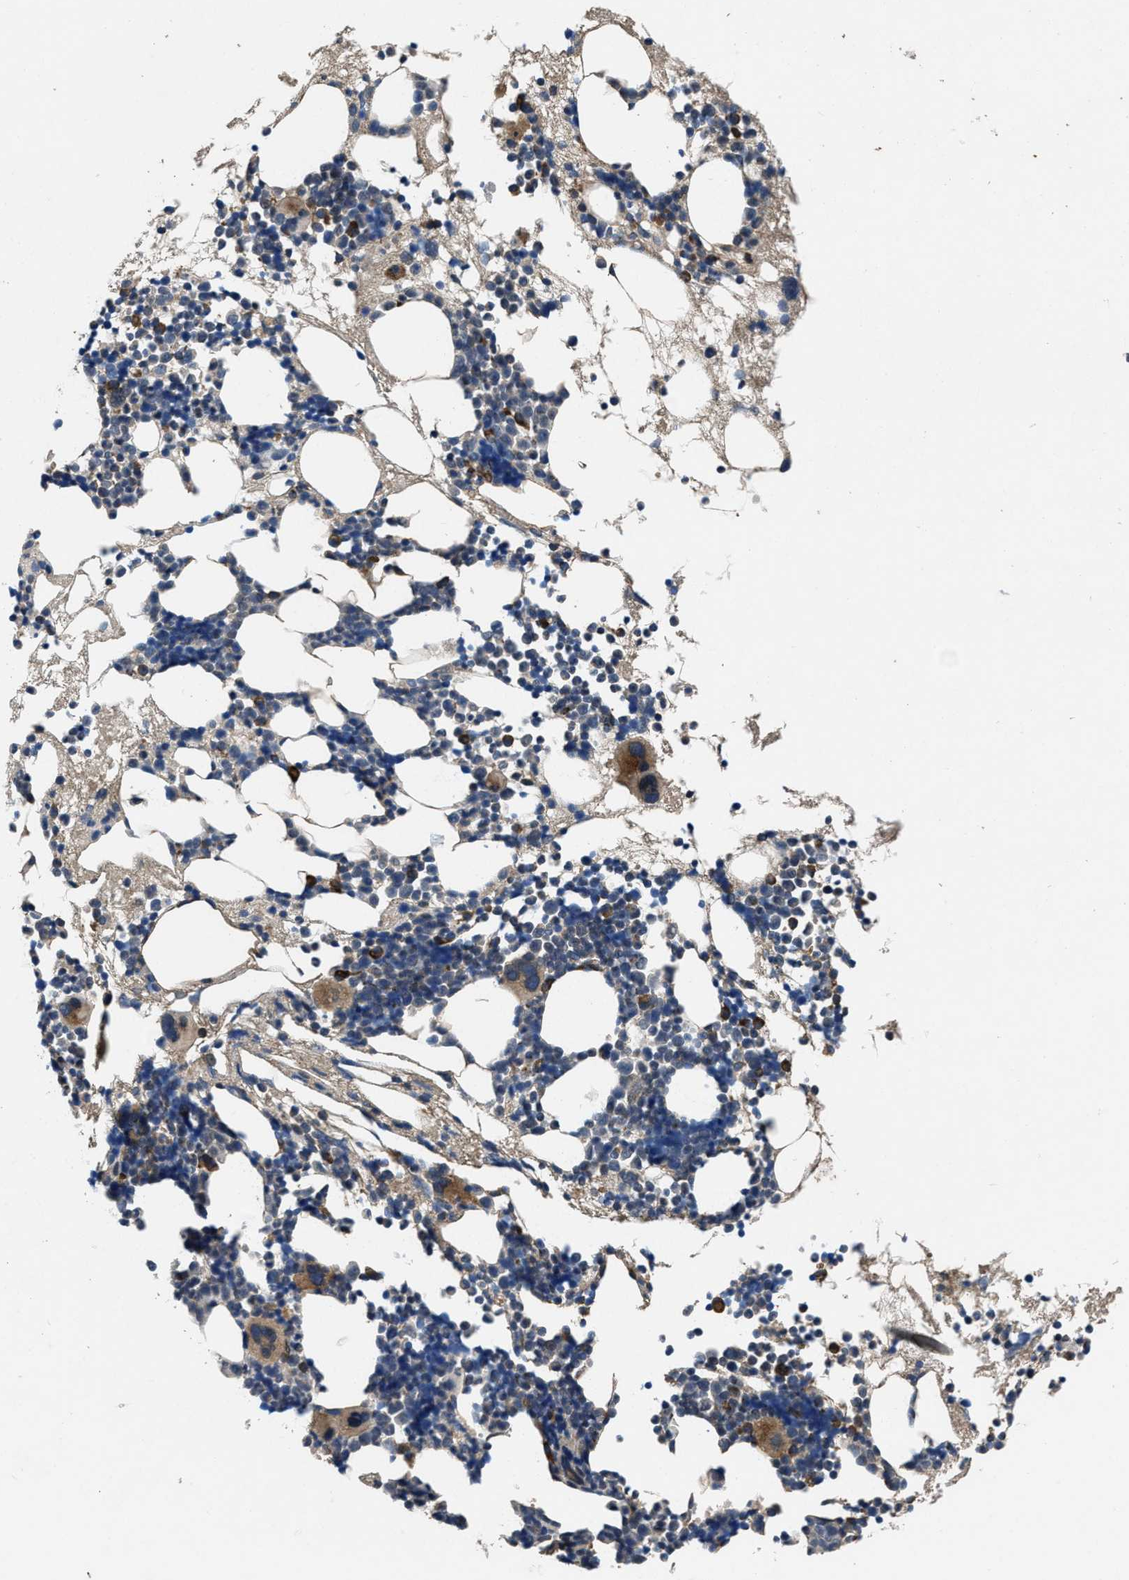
{"staining": {"intensity": "moderate", "quantity": "<25%", "location": "cytoplasmic/membranous"}, "tissue": "bone marrow", "cell_type": "Hematopoietic cells", "image_type": "normal", "snomed": [{"axis": "morphology", "description": "Normal tissue, NOS"}, {"axis": "morphology", "description": "Inflammation, NOS"}, {"axis": "topography", "description": "Bone marrow"}], "caption": "Bone marrow stained with a brown dye exhibits moderate cytoplasmic/membranous positive expression in approximately <25% of hematopoietic cells.", "gene": "PDP1", "patient": {"sex": "female", "age": 81}}